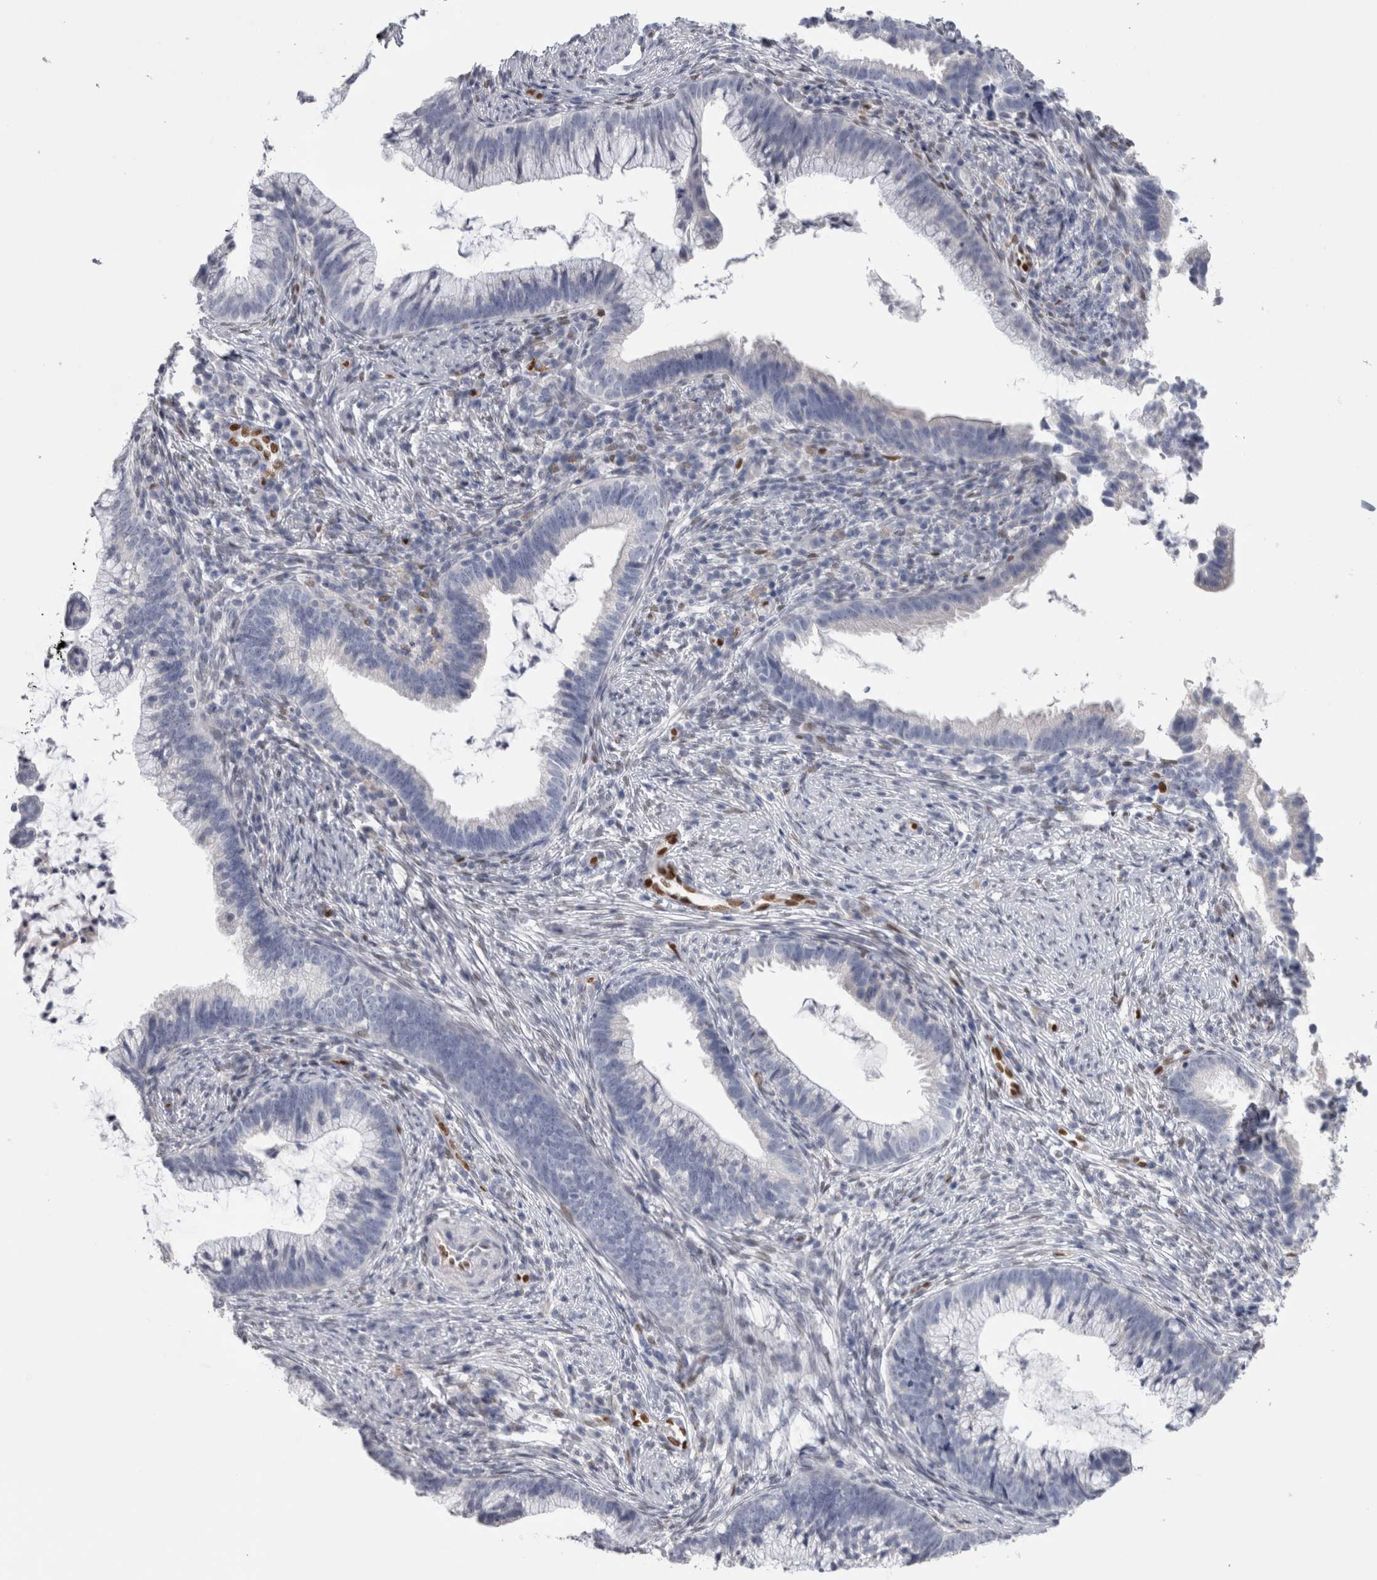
{"staining": {"intensity": "negative", "quantity": "none", "location": "none"}, "tissue": "cervical cancer", "cell_type": "Tumor cells", "image_type": "cancer", "snomed": [{"axis": "morphology", "description": "Adenocarcinoma, NOS"}, {"axis": "topography", "description": "Cervix"}], "caption": "Tumor cells are negative for brown protein staining in cervical cancer.", "gene": "IL33", "patient": {"sex": "female", "age": 36}}